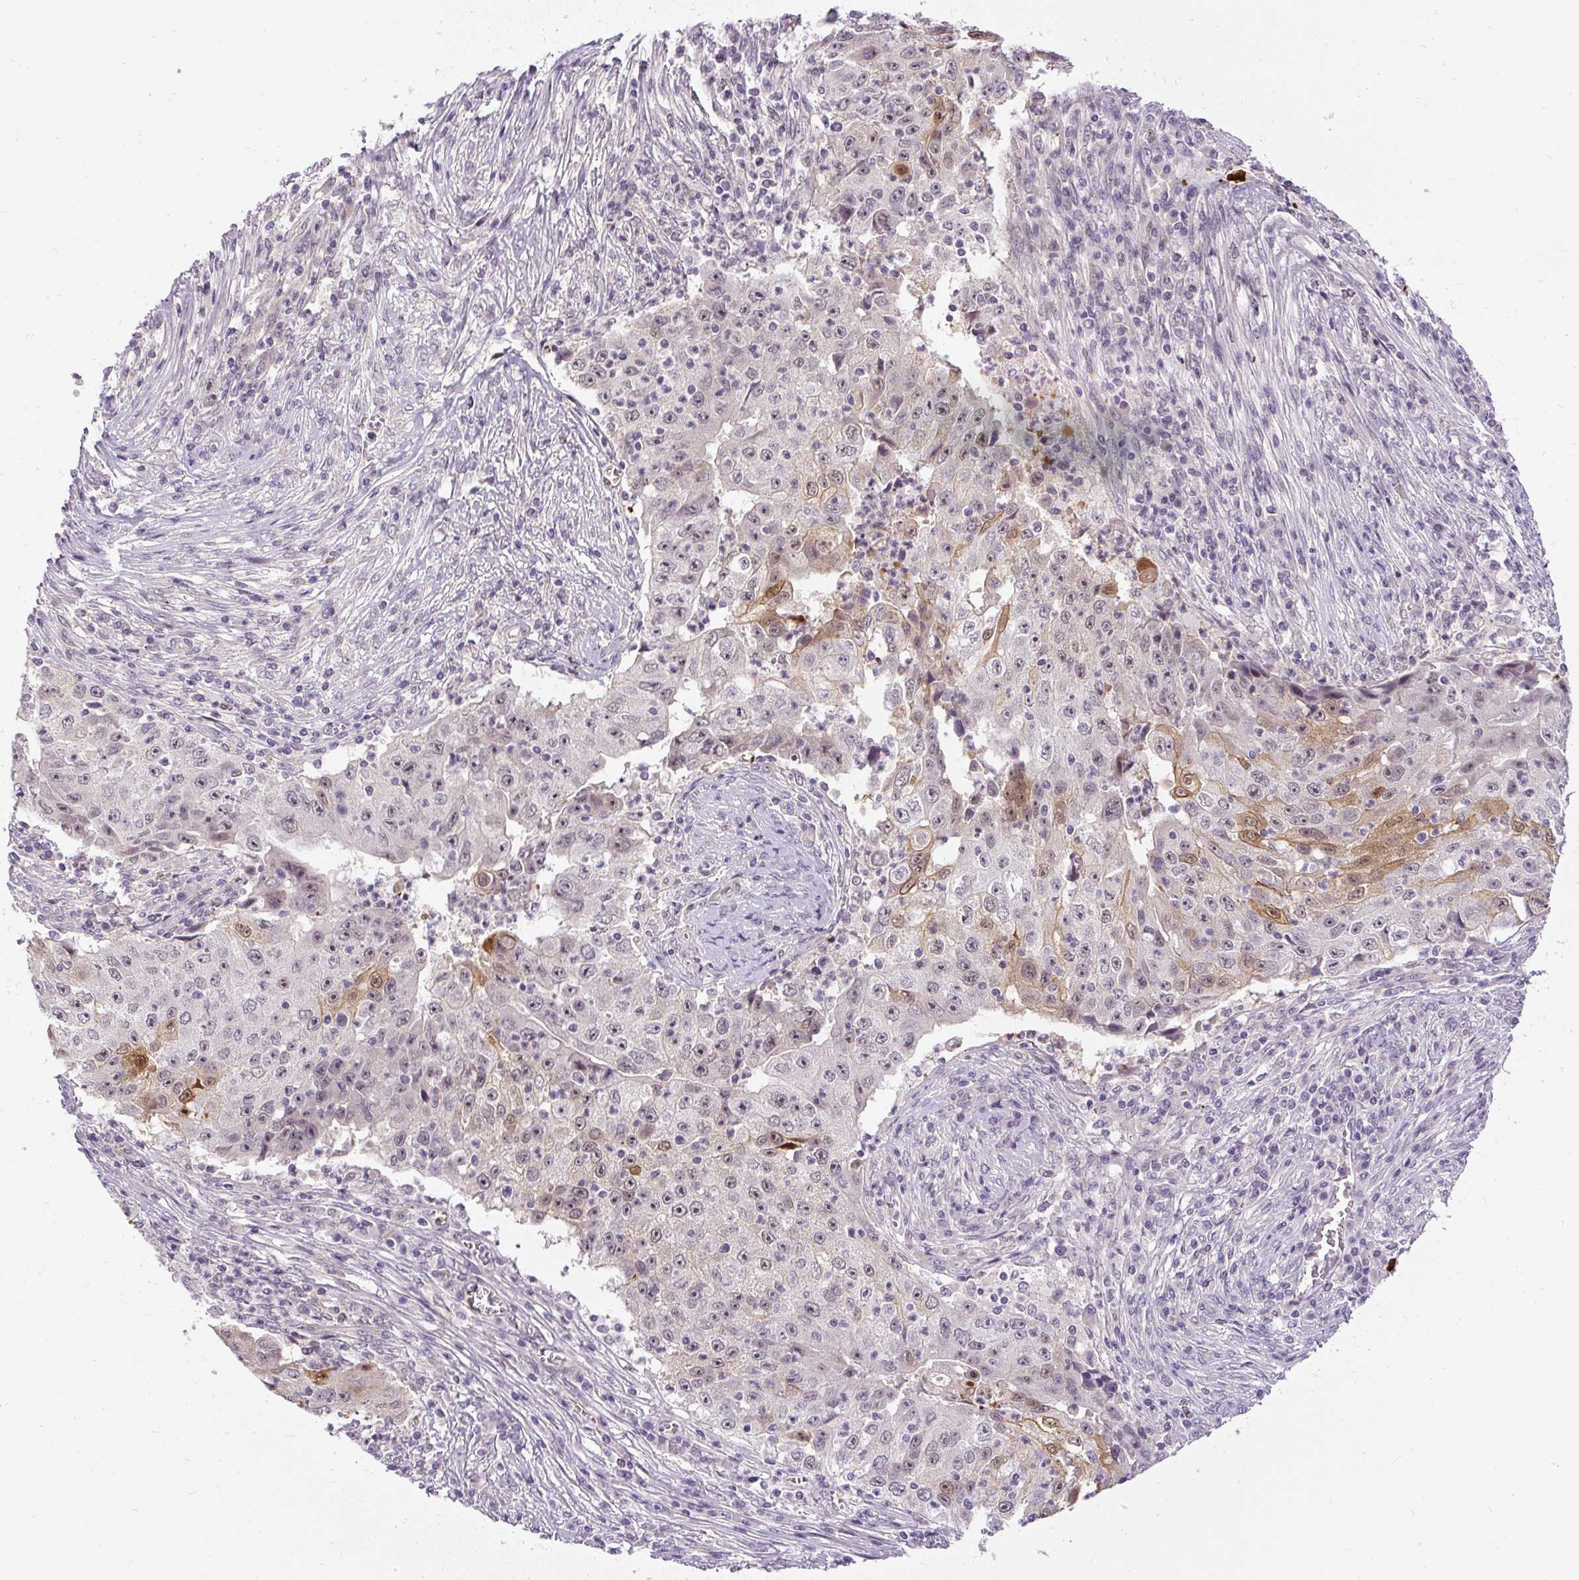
{"staining": {"intensity": "moderate", "quantity": "<25%", "location": "cytoplasmic/membranous,nuclear"}, "tissue": "lung cancer", "cell_type": "Tumor cells", "image_type": "cancer", "snomed": [{"axis": "morphology", "description": "Squamous cell carcinoma, NOS"}, {"axis": "topography", "description": "Lung"}], "caption": "Immunohistochemical staining of human lung cancer exhibits moderate cytoplasmic/membranous and nuclear protein positivity in about <25% of tumor cells.", "gene": "FAM117B", "patient": {"sex": "male", "age": 64}}